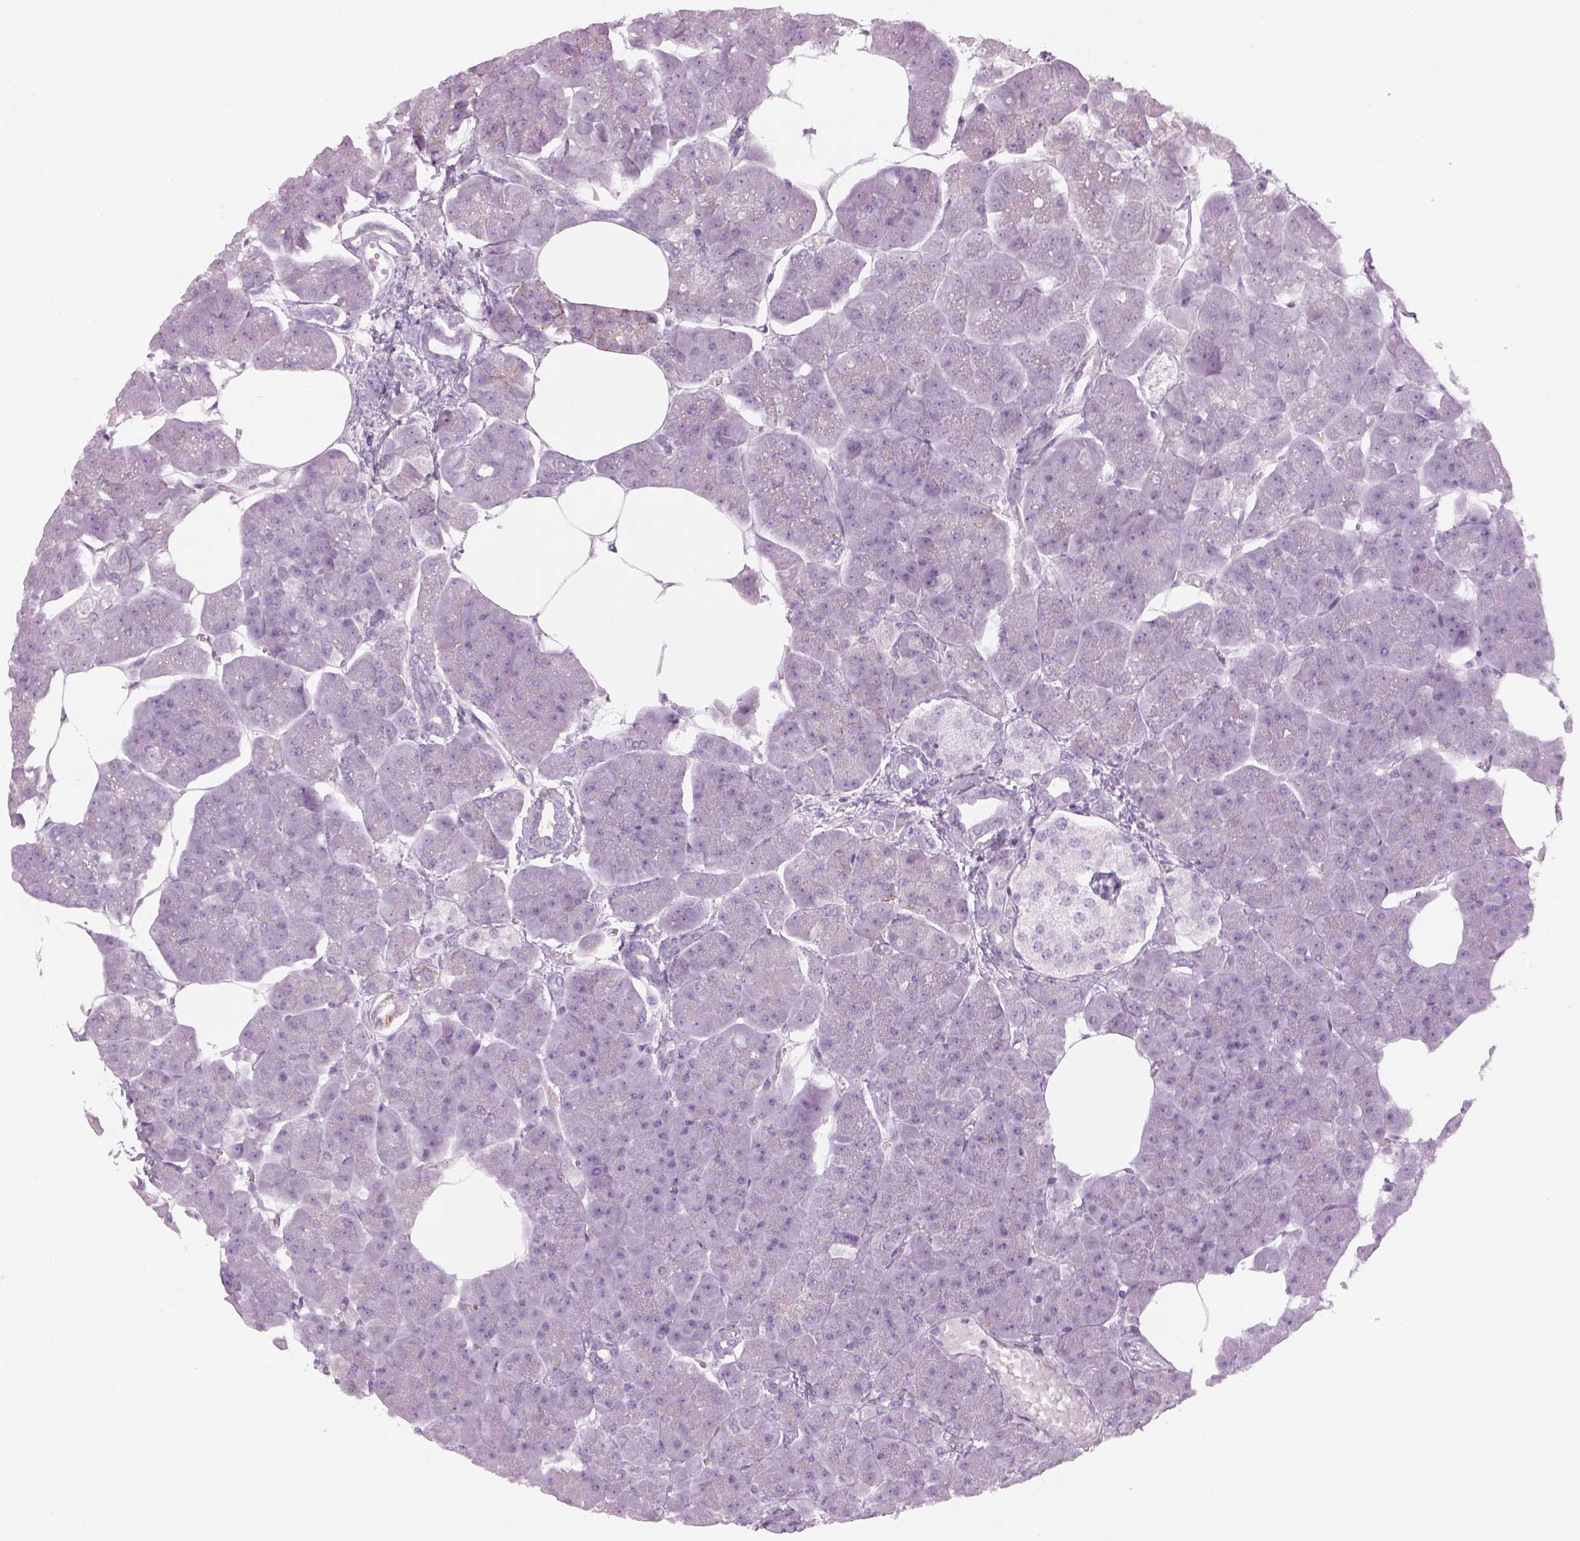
{"staining": {"intensity": "negative", "quantity": "none", "location": "none"}, "tissue": "pancreas", "cell_type": "Exocrine glandular cells", "image_type": "normal", "snomed": [{"axis": "morphology", "description": "Normal tissue, NOS"}, {"axis": "topography", "description": "Adipose tissue"}, {"axis": "topography", "description": "Pancreas"}, {"axis": "topography", "description": "Peripheral nerve tissue"}], "caption": "A high-resolution photomicrograph shows IHC staining of normal pancreas, which demonstrates no significant positivity in exocrine glandular cells.", "gene": "SAG", "patient": {"sex": "female", "age": 58}}